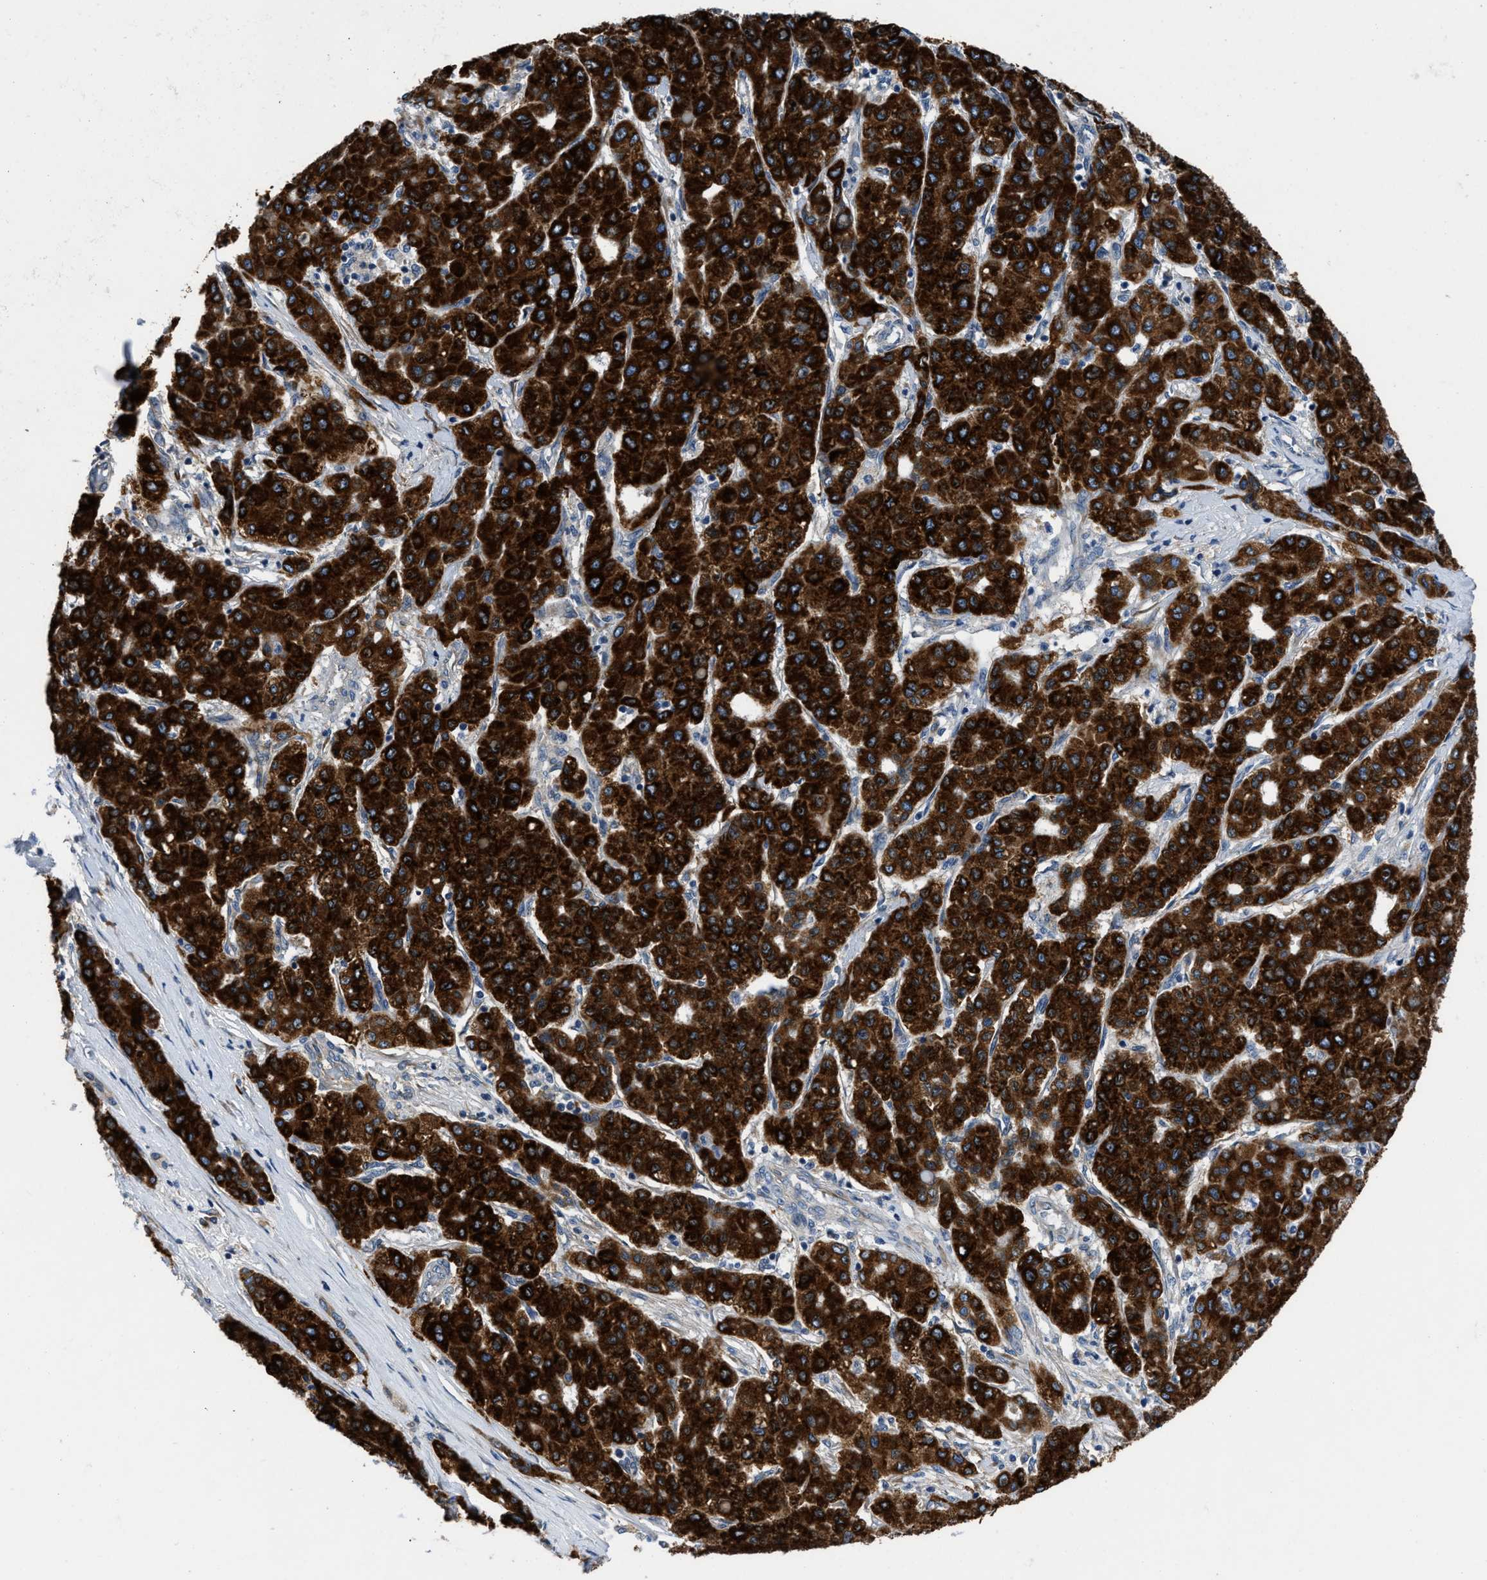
{"staining": {"intensity": "strong", "quantity": ">75%", "location": "cytoplasmic/membranous"}, "tissue": "liver cancer", "cell_type": "Tumor cells", "image_type": "cancer", "snomed": [{"axis": "morphology", "description": "Carcinoma, Hepatocellular, NOS"}, {"axis": "topography", "description": "Liver"}], "caption": "This is an image of immunohistochemistry (IHC) staining of liver cancer (hepatocellular carcinoma), which shows strong positivity in the cytoplasmic/membranous of tumor cells.", "gene": "GGCX", "patient": {"sex": "male", "age": 65}}